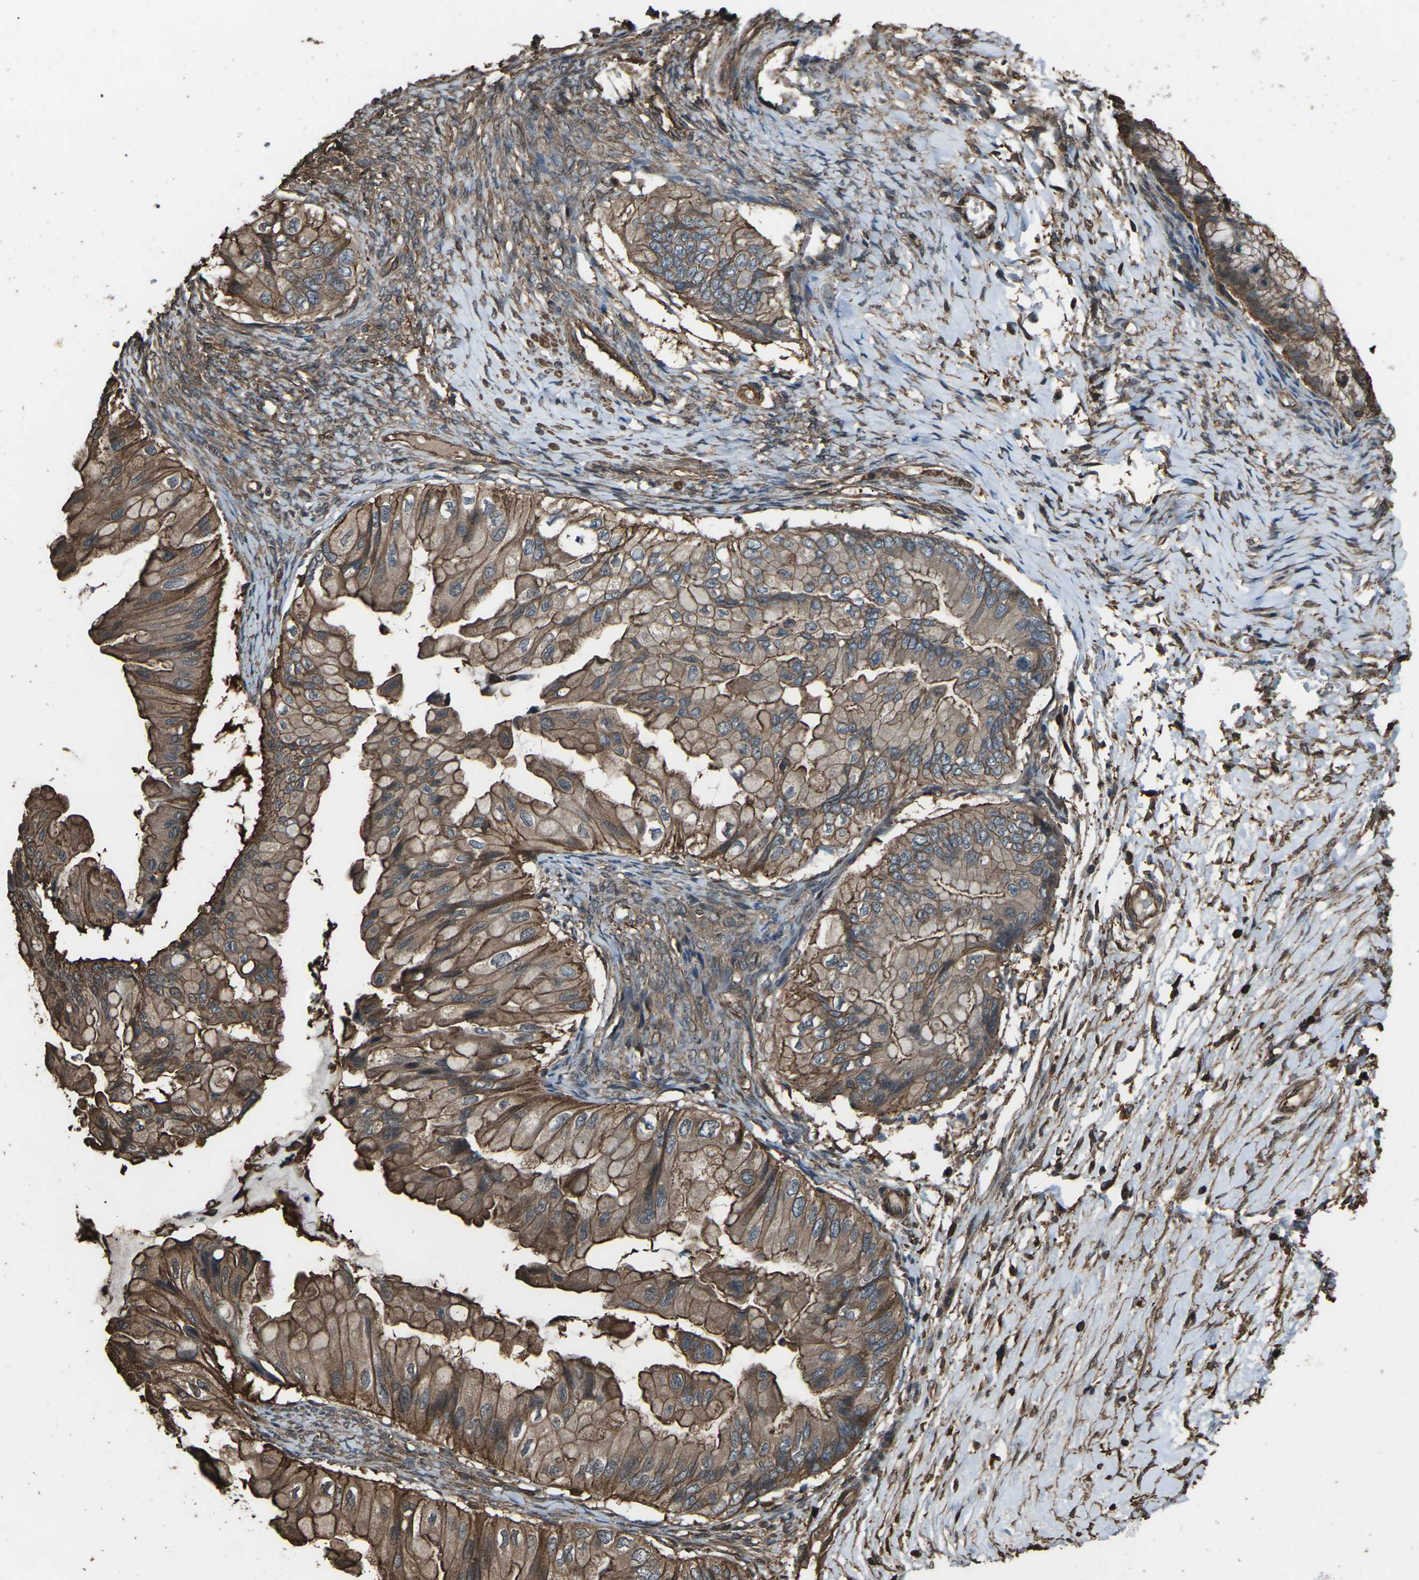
{"staining": {"intensity": "moderate", "quantity": ">75%", "location": "cytoplasmic/membranous"}, "tissue": "ovarian cancer", "cell_type": "Tumor cells", "image_type": "cancer", "snomed": [{"axis": "morphology", "description": "Cystadenocarcinoma, mucinous, NOS"}, {"axis": "topography", "description": "Ovary"}], "caption": "Immunohistochemical staining of ovarian cancer (mucinous cystadenocarcinoma) shows medium levels of moderate cytoplasmic/membranous protein positivity in about >75% of tumor cells. (Brightfield microscopy of DAB IHC at high magnification).", "gene": "DHPS", "patient": {"sex": "female", "age": 61}}